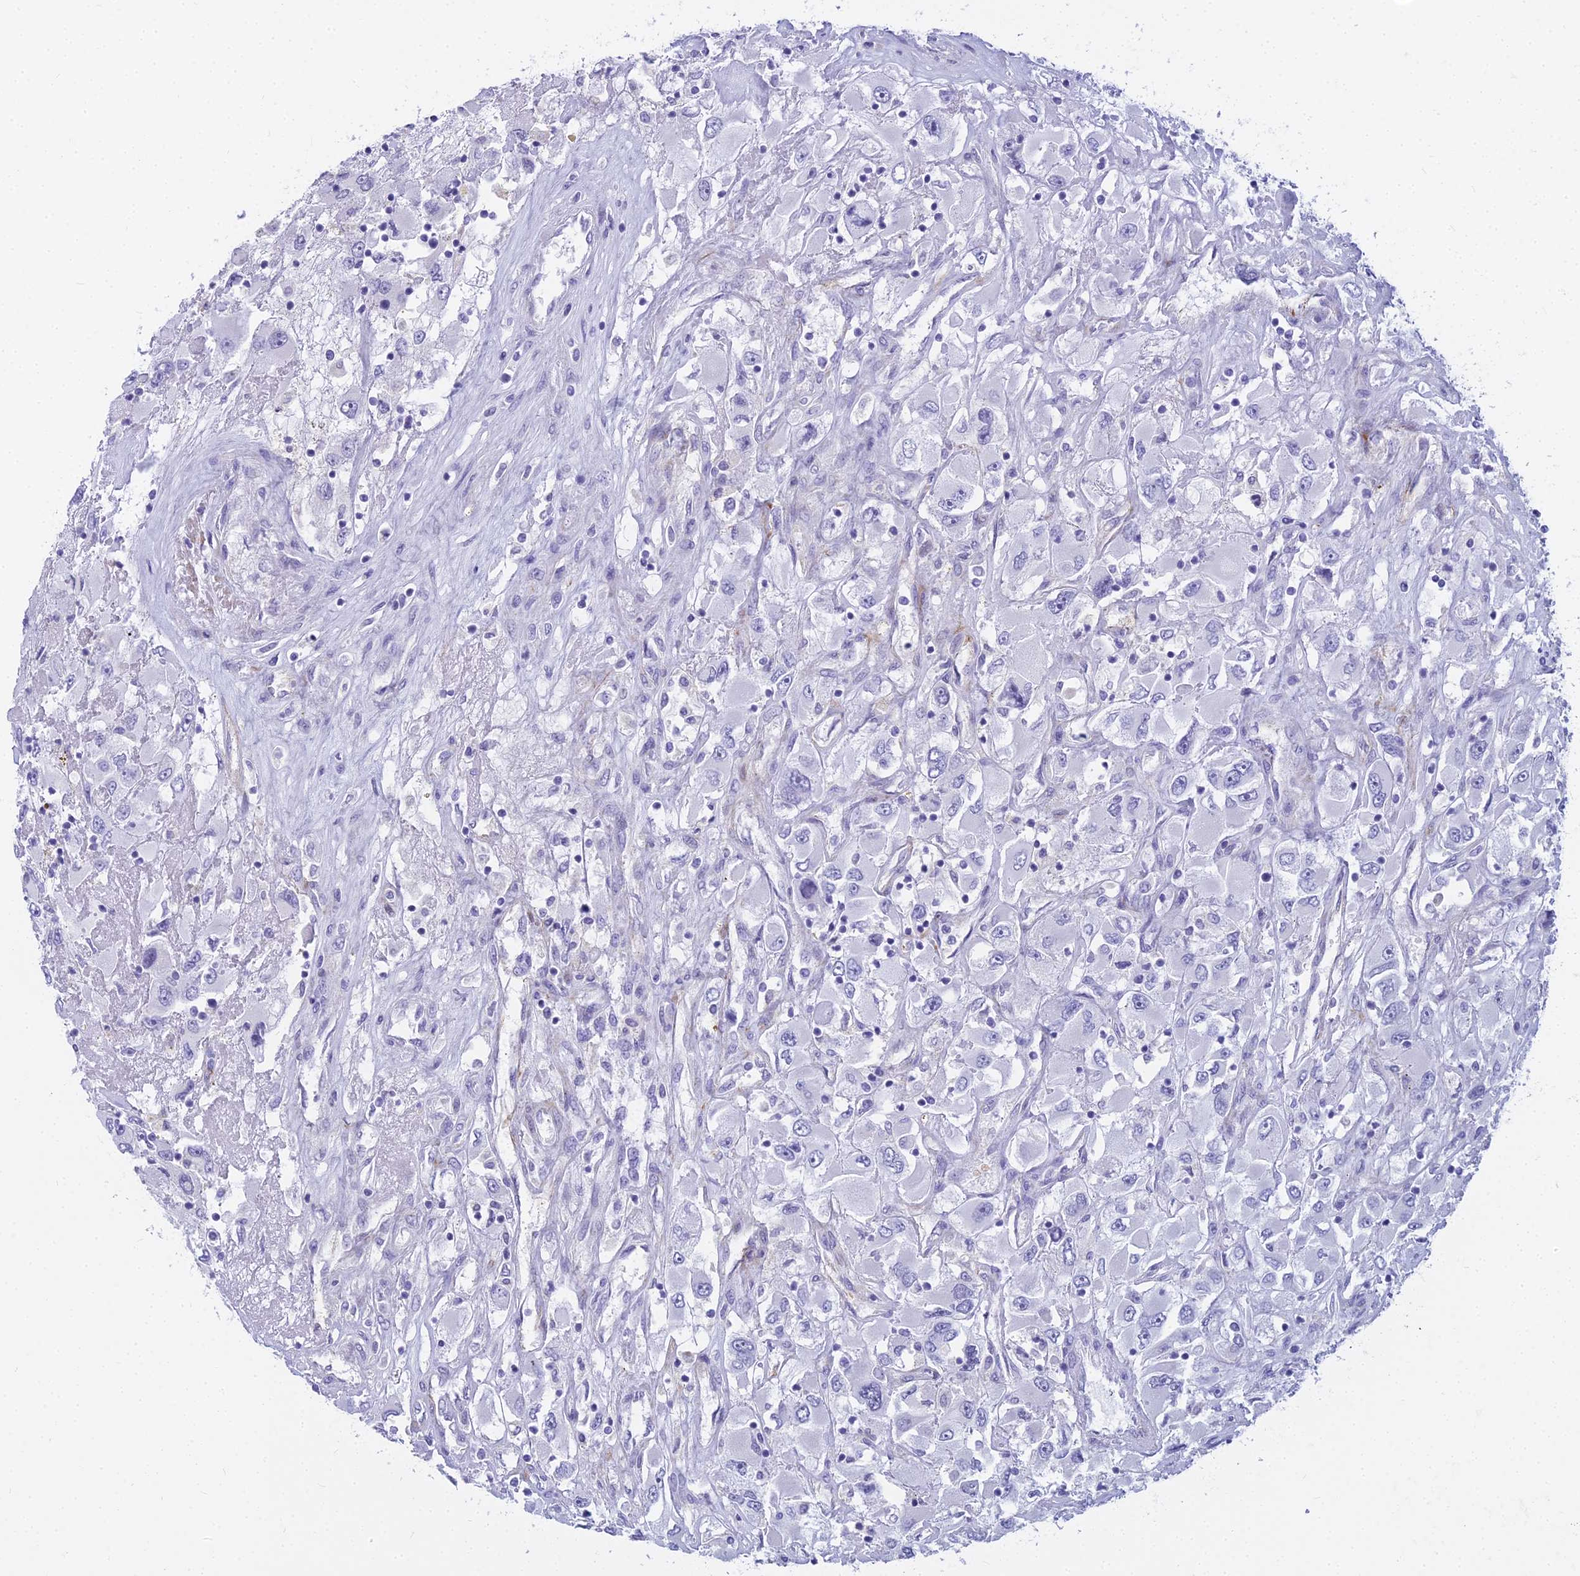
{"staining": {"intensity": "negative", "quantity": "none", "location": "none"}, "tissue": "renal cancer", "cell_type": "Tumor cells", "image_type": "cancer", "snomed": [{"axis": "morphology", "description": "Adenocarcinoma, NOS"}, {"axis": "topography", "description": "Kidney"}], "caption": "Photomicrograph shows no protein positivity in tumor cells of renal cancer (adenocarcinoma) tissue.", "gene": "EVI2A", "patient": {"sex": "female", "age": 52}}